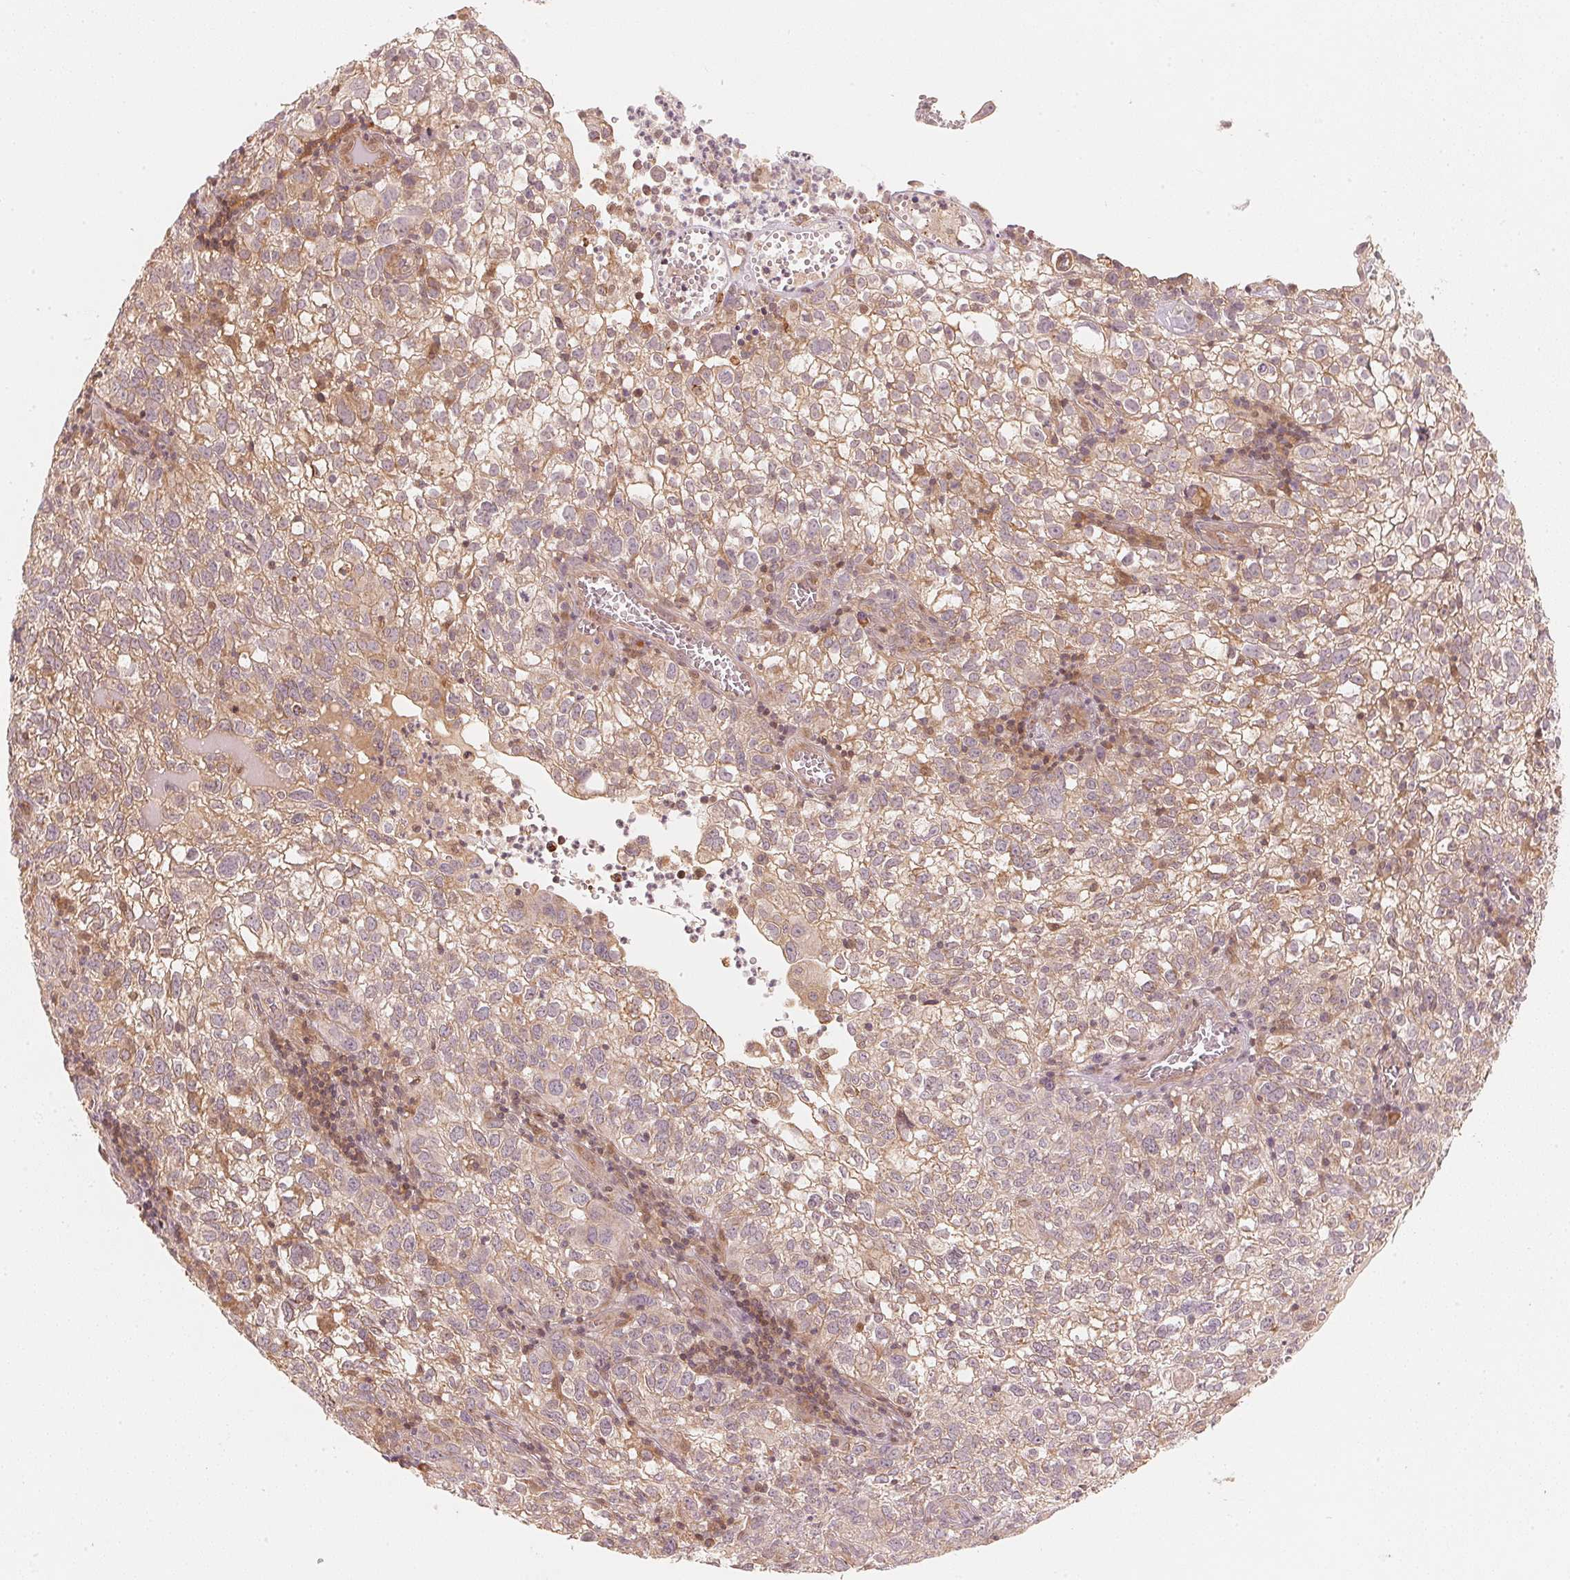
{"staining": {"intensity": "weak", "quantity": "25%-75%", "location": "cytoplasmic/membranous"}, "tissue": "cervical cancer", "cell_type": "Tumor cells", "image_type": "cancer", "snomed": [{"axis": "morphology", "description": "Squamous cell carcinoma, NOS"}, {"axis": "topography", "description": "Cervix"}], "caption": "Weak cytoplasmic/membranous staining is present in about 25%-75% of tumor cells in cervical cancer (squamous cell carcinoma).", "gene": "PRKN", "patient": {"sex": "female", "age": 55}}